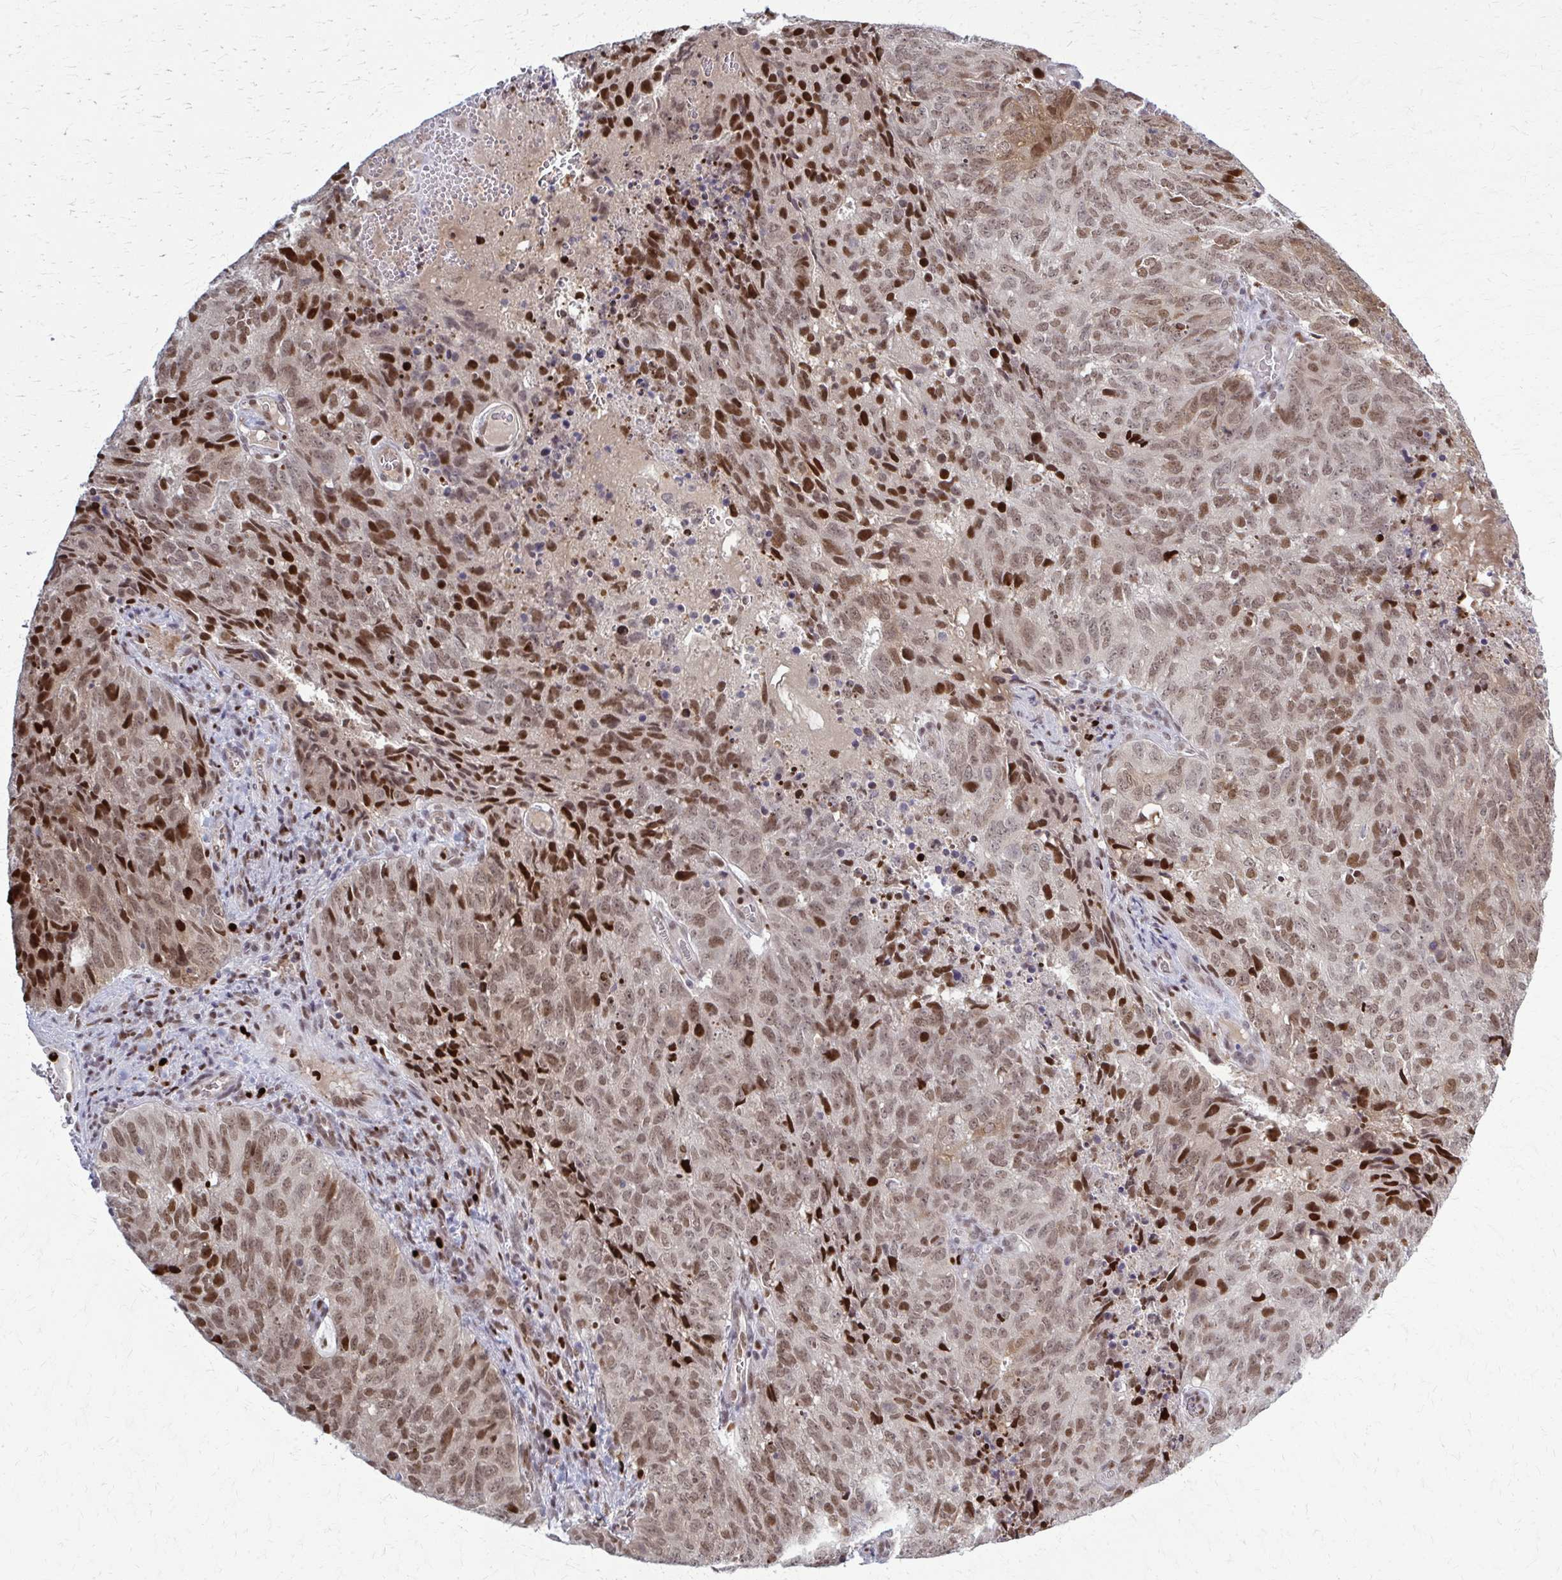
{"staining": {"intensity": "moderate", "quantity": ">75%", "location": "nuclear"}, "tissue": "cervical cancer", "cell_type": "Tumor cells", "image_type": "cancer", "snomed": [{"axis": "morphology", "description": "Adenocarcinoma, NOS"}, {"axis": "topography", "description": "Cervix"}], "caption": "Immunohistochemical staining of human cervical cancer (adenocarcinoma) displays medium levels of moderate nuclear protein expression in about >75% of tumor cells.", "gene": "ZNF559", "patient": {"sex": "female", "age": 38}}